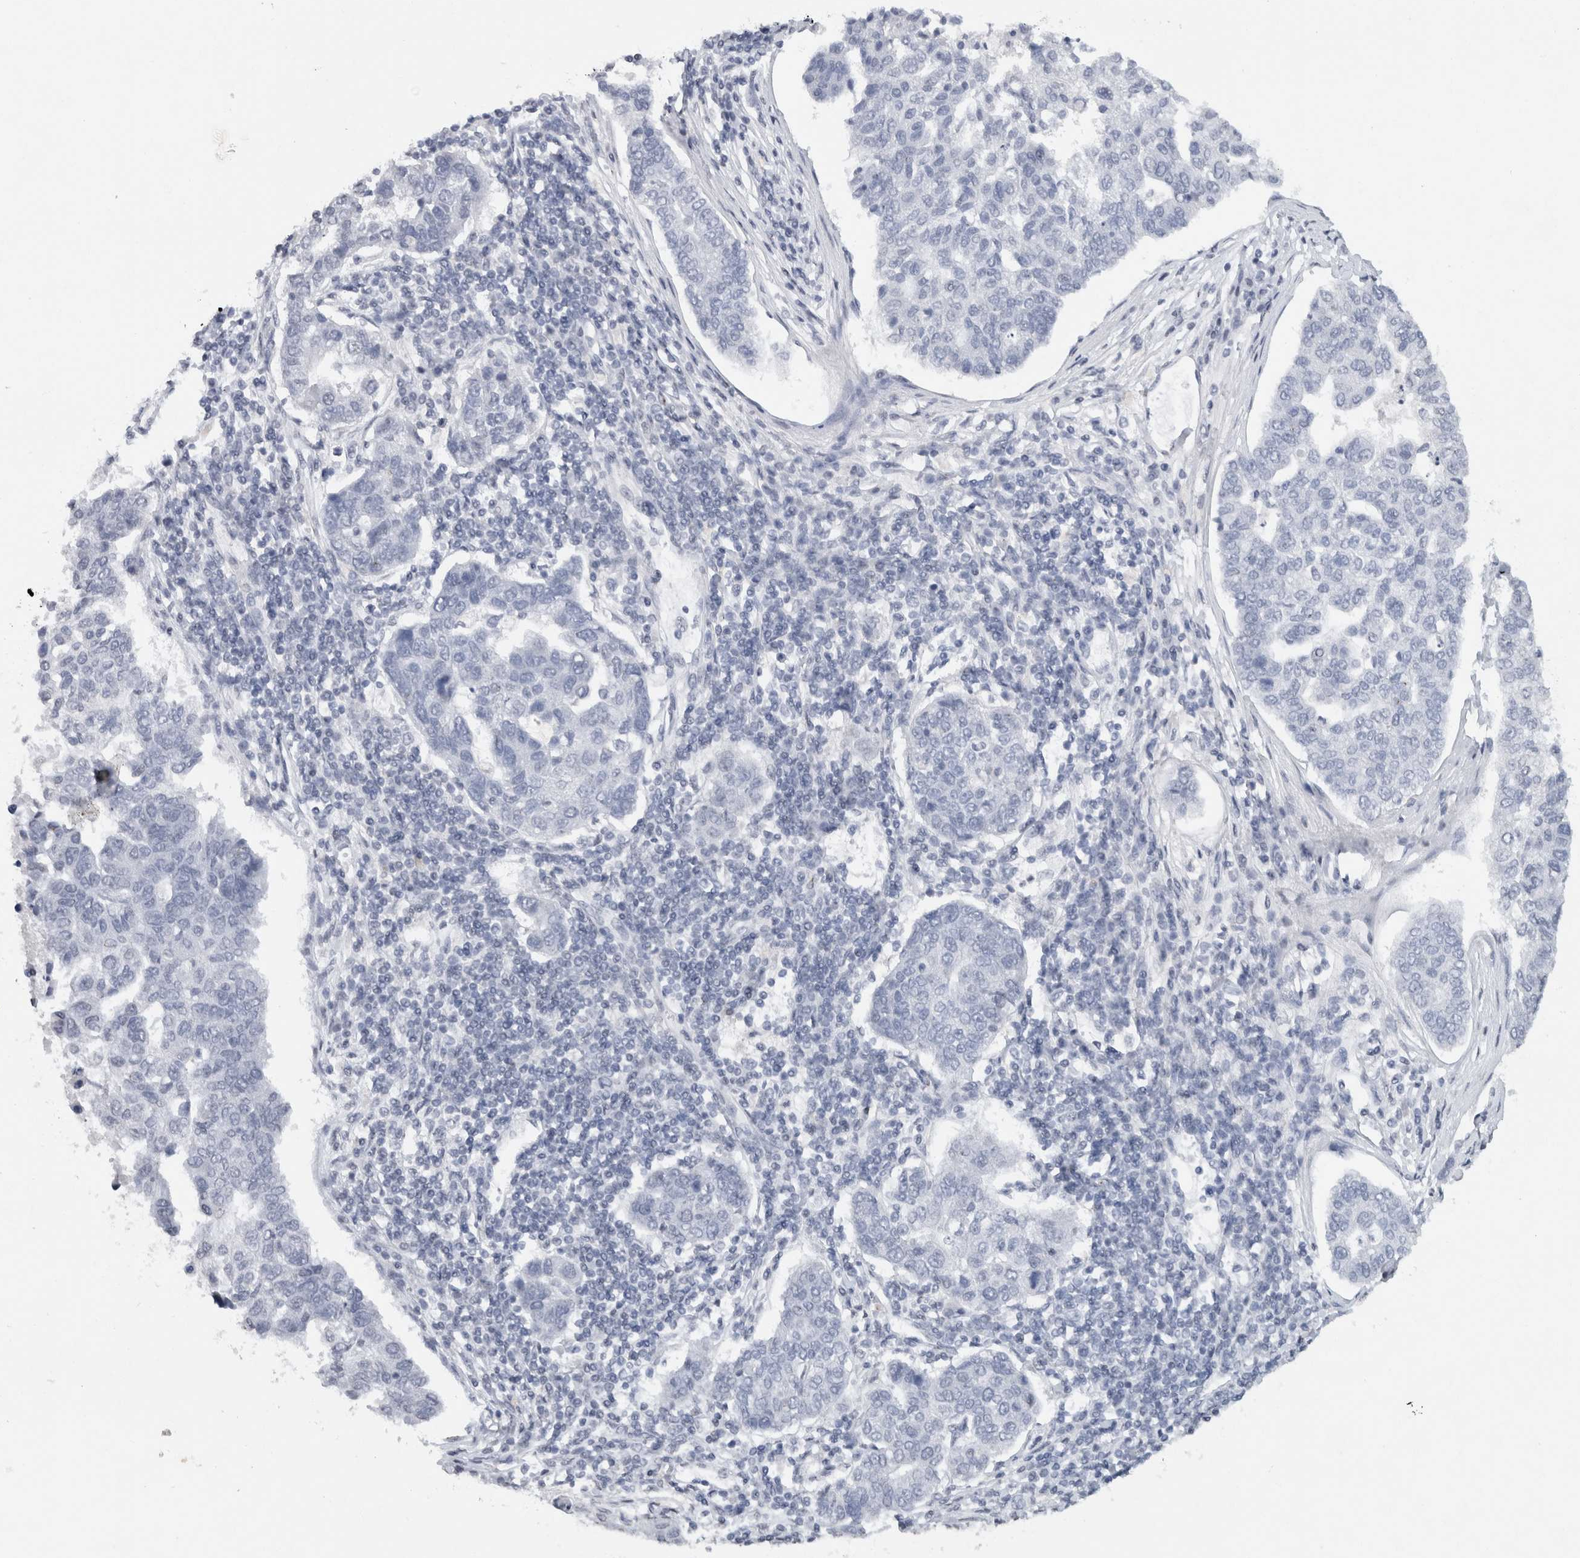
{"staining": {"intensity": "negative", "quantity": "none", "location": "none"}, "tissue": "pancreatic cancer", "cell_type": "Tumor cells", "image_type": "cancer", "snomed": [{"axis": "morphology", "description": "Adenocarcinoma, NOS"}, {"axis": "topography", "description": "Pancreas"}], "caption": "Immunohistochemistry micrograph of pancreatic cancer stained for a protein (brown), which shows no expression in tumor cells.", "gene": "CNTN1", "patient": {"sex": "female", "age": 61}}